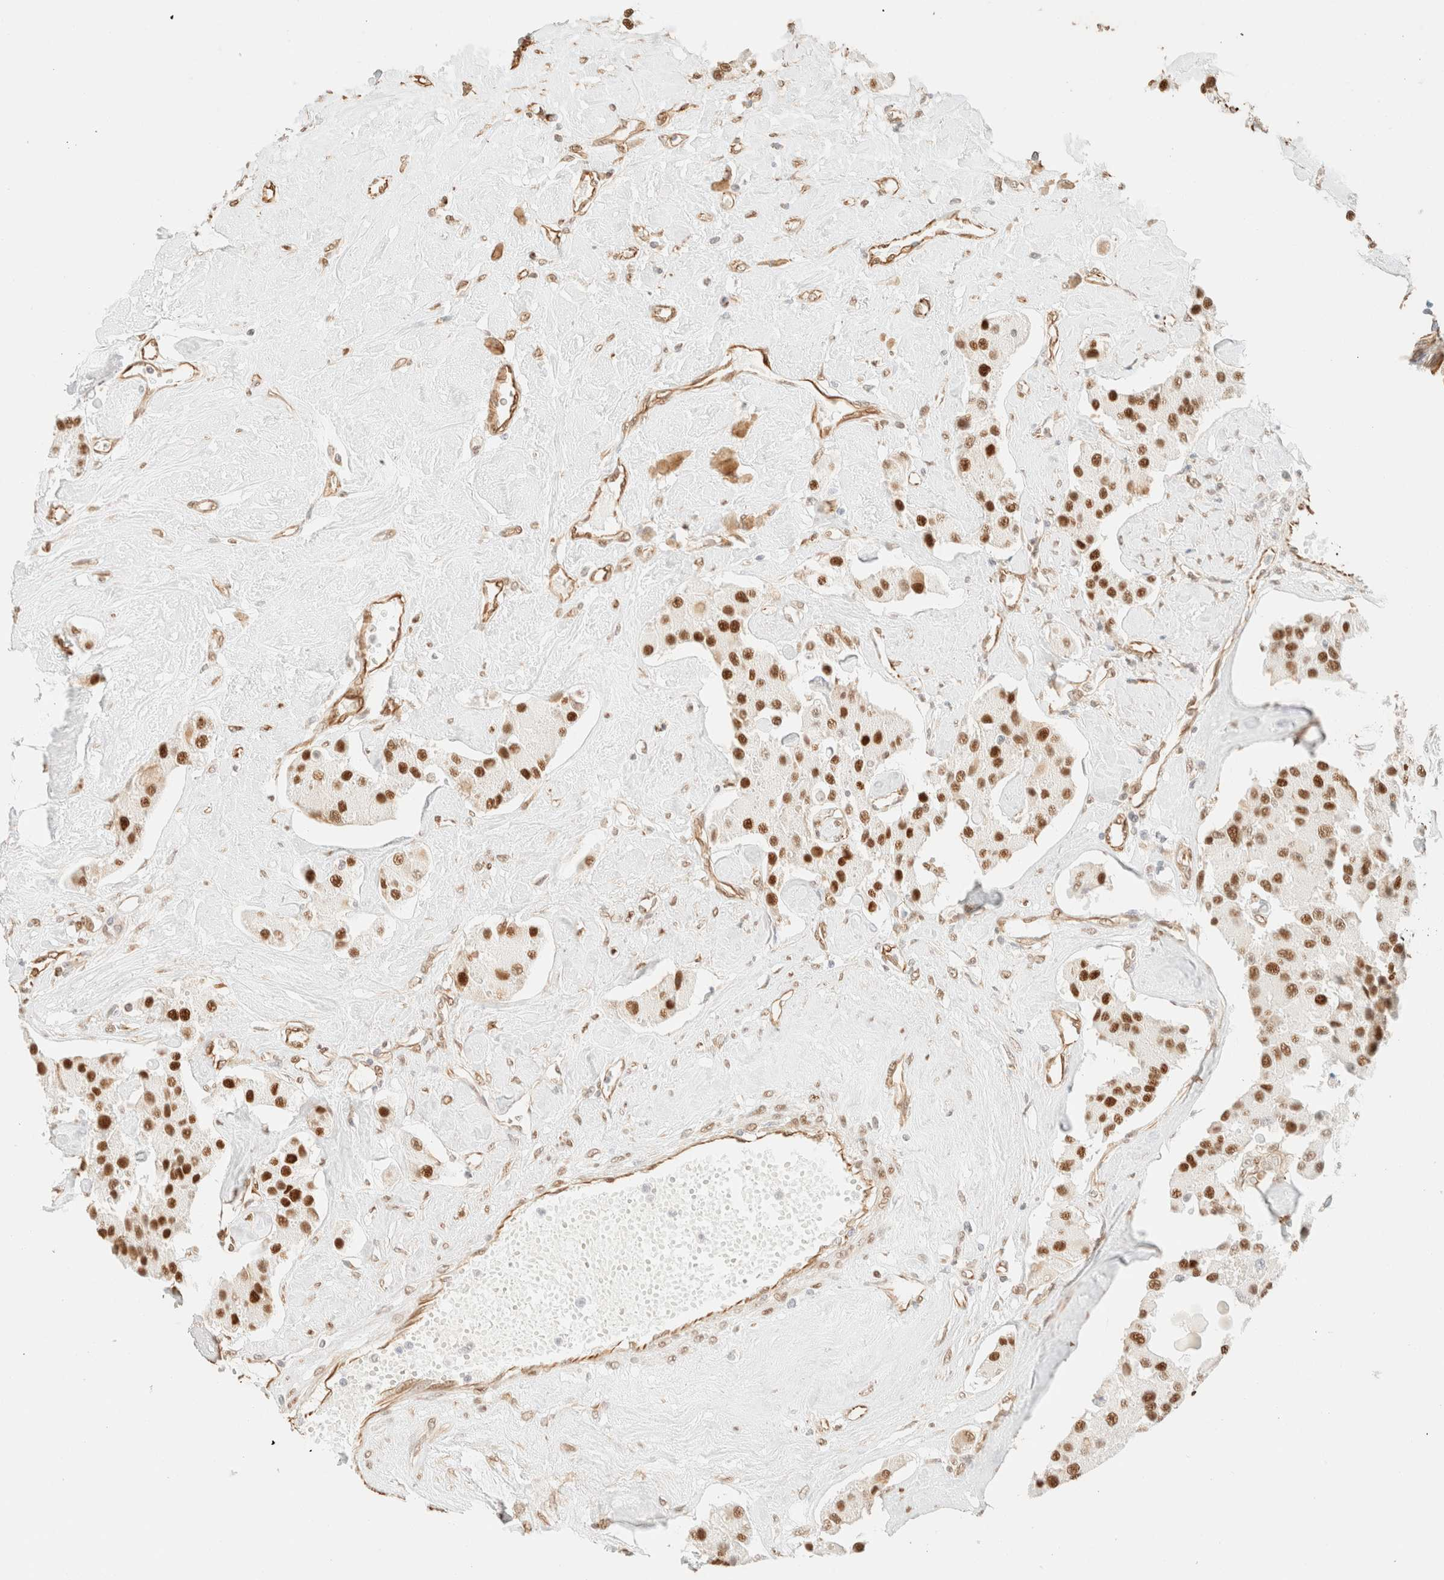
{"staining": {"intensity": "strong", "quantity": ">75%", "location": "nuclear"}, "tissue": "carcinoid", "cell_type": "Tumor cells", "image_type": "cancer", "snomed": [{"axis": "morphology", "description": "Carcinoid, malignant, NOS"}, {"axis": "topography", "description": "Pancreas"}], "caption": "Carcinoid stained with DAB (3,3'-diaminobenzidine) immunohistochemistry (IHC) demonstrates high levels of strong nuclear expression in approximately >75% of tumor cells.", "gene": "ZSCAN18", "patient": {"sex": "male", "age": 41}}